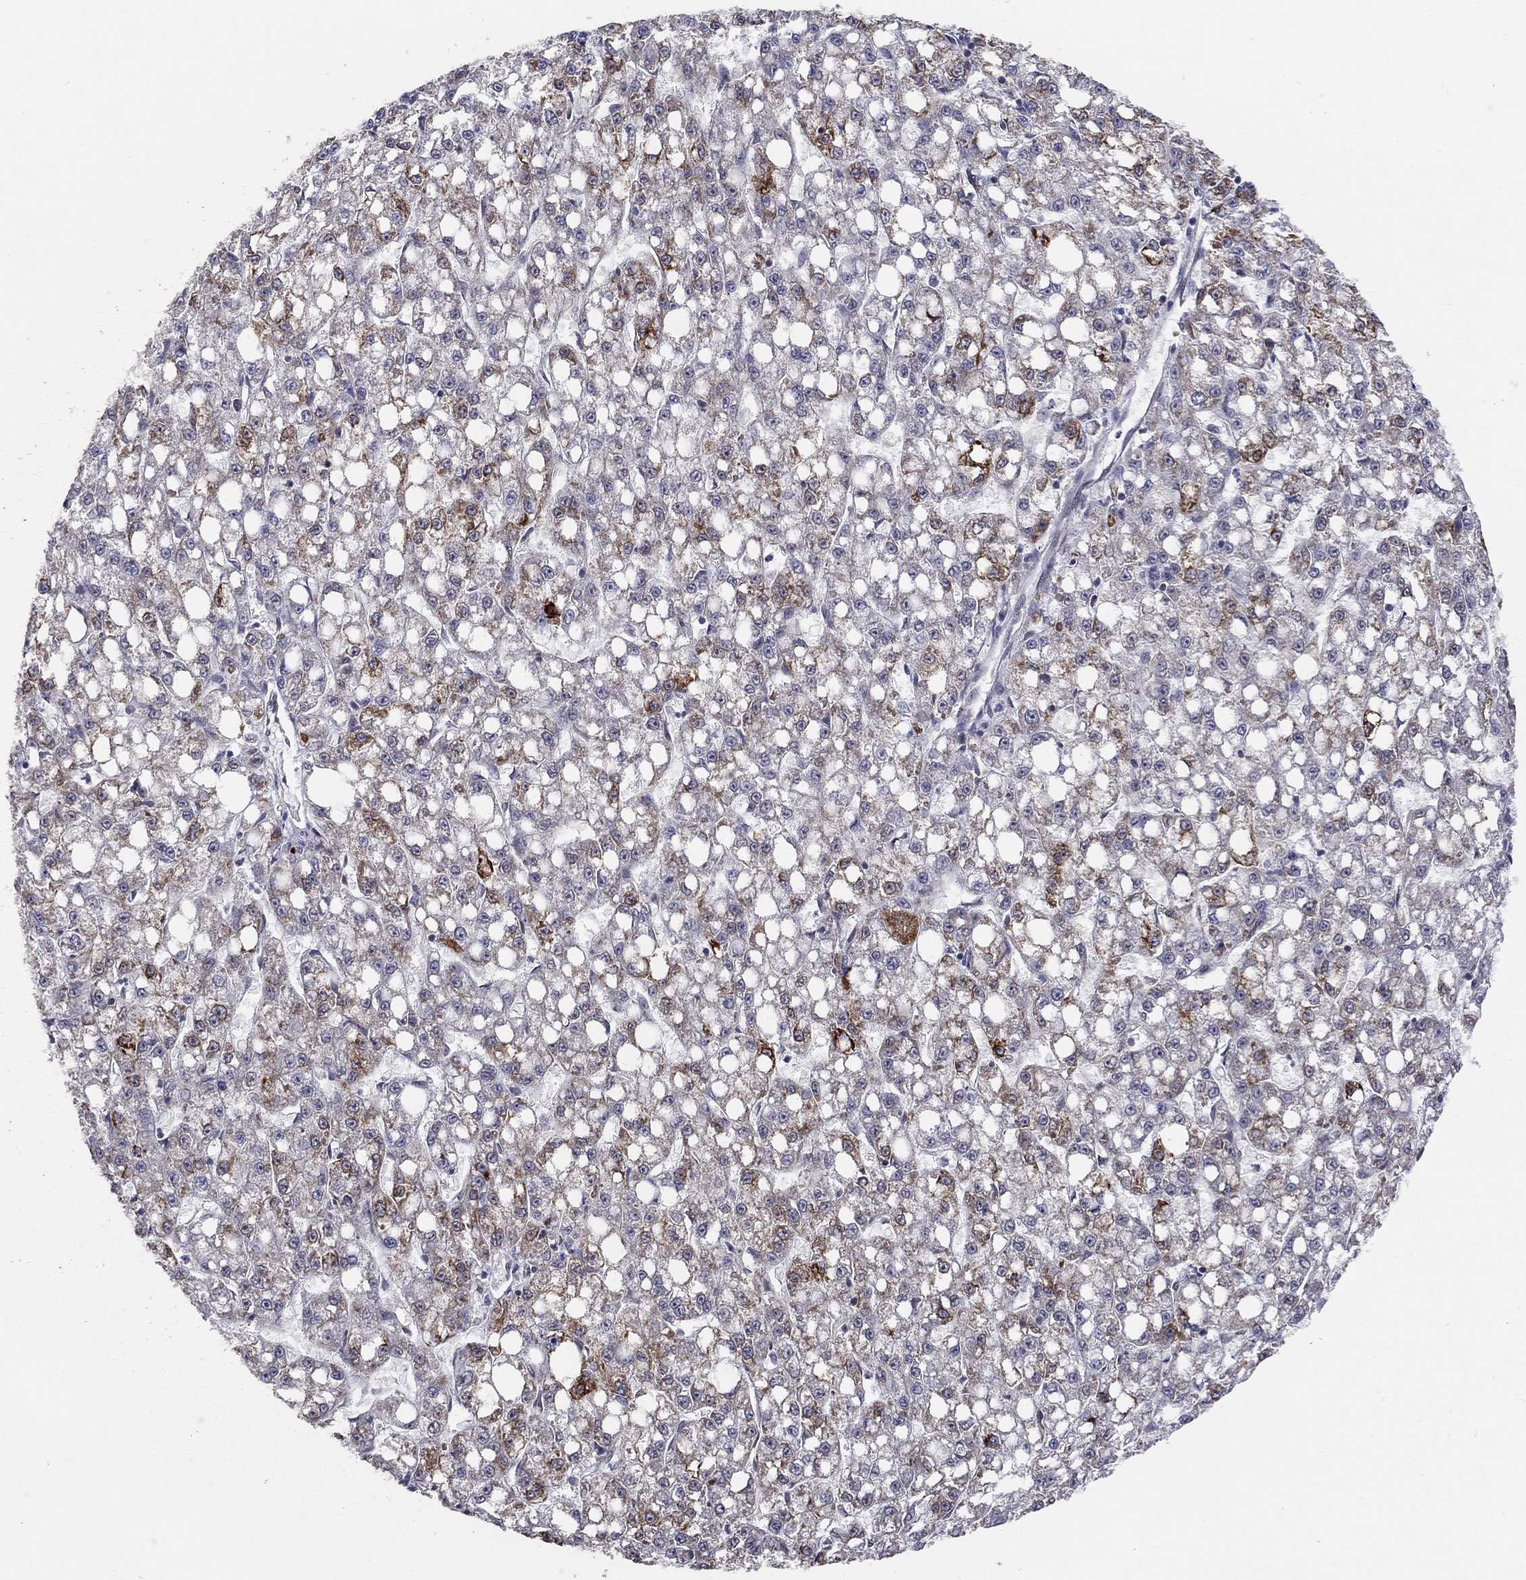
{"staining": {"intensity": "moderate", "quantity": "<25%", "location": "cytoplasmic/membranous"}, "tissue": "liver cancer", "cell_type": "Tumor cells", "image_type": "cancer", "snomed": [{"axis": "morphology", "description": "Carcinoma, Hepatocellular, NOS"}, {"axis": "topography", "description": "Liver"}], "caption": "This image reveals liver hepatocellular carcinoma stained with immunohistochemistry to label a protein in brown. The cytoplasmic/membranous of tumor cells show moderate positivity for the protein. Nuclei are counter-stained blue.", "gene": "CETN3", "patient": {"sex": "female", "age": 65}}